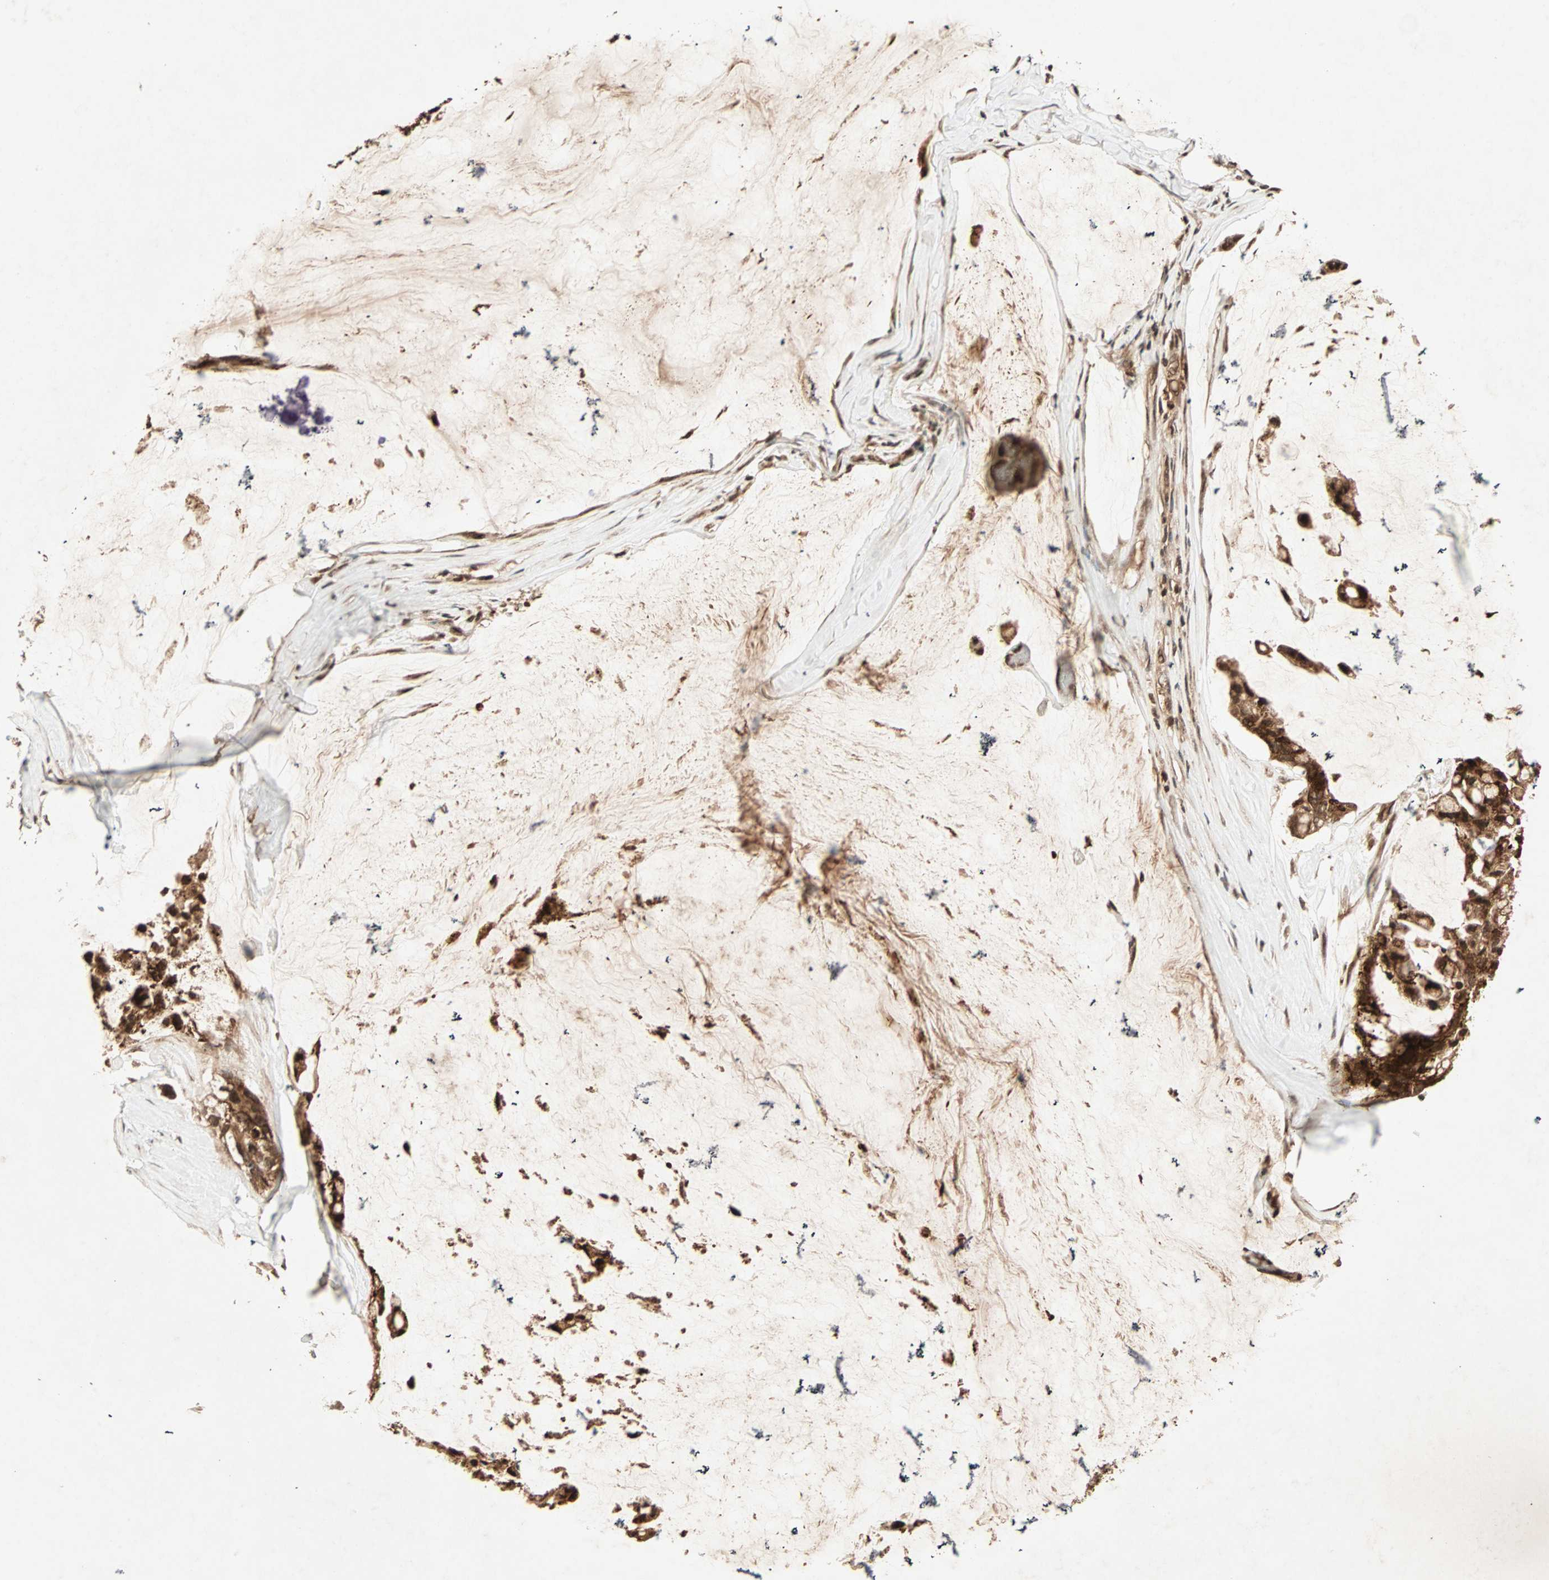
{"staining": {"intensity": "strong", "quantity": ">75%", "location": "cytoplasmic/membranous,nuclear"}, "tissue": "ovarian cancer", "cell_type": "Tumor cells", "image_type": "cancer", "snomed": [{"axis": "morphology", "description": "Cystadenocarcinoma, mucinous, NOS"}, {"axis": "topography", "description": "Ovary"}], "caption": "High-magnification brightfield microscopy of ovarian cancer (mucinous cystadenocarcinoma) stained with DAB (3,3'-diaminobenzidine) (brown) and counterstained with hematoxylin (blue). tumor cells exhibit strong cytoplasmic/membranous and nuclear staining is present in about>75% of cells. (DAB IHC, brown staining for protein, blue staining for nuclei).", "gene": "RFFL", "patient": {"sex": "female", "age": 39}}